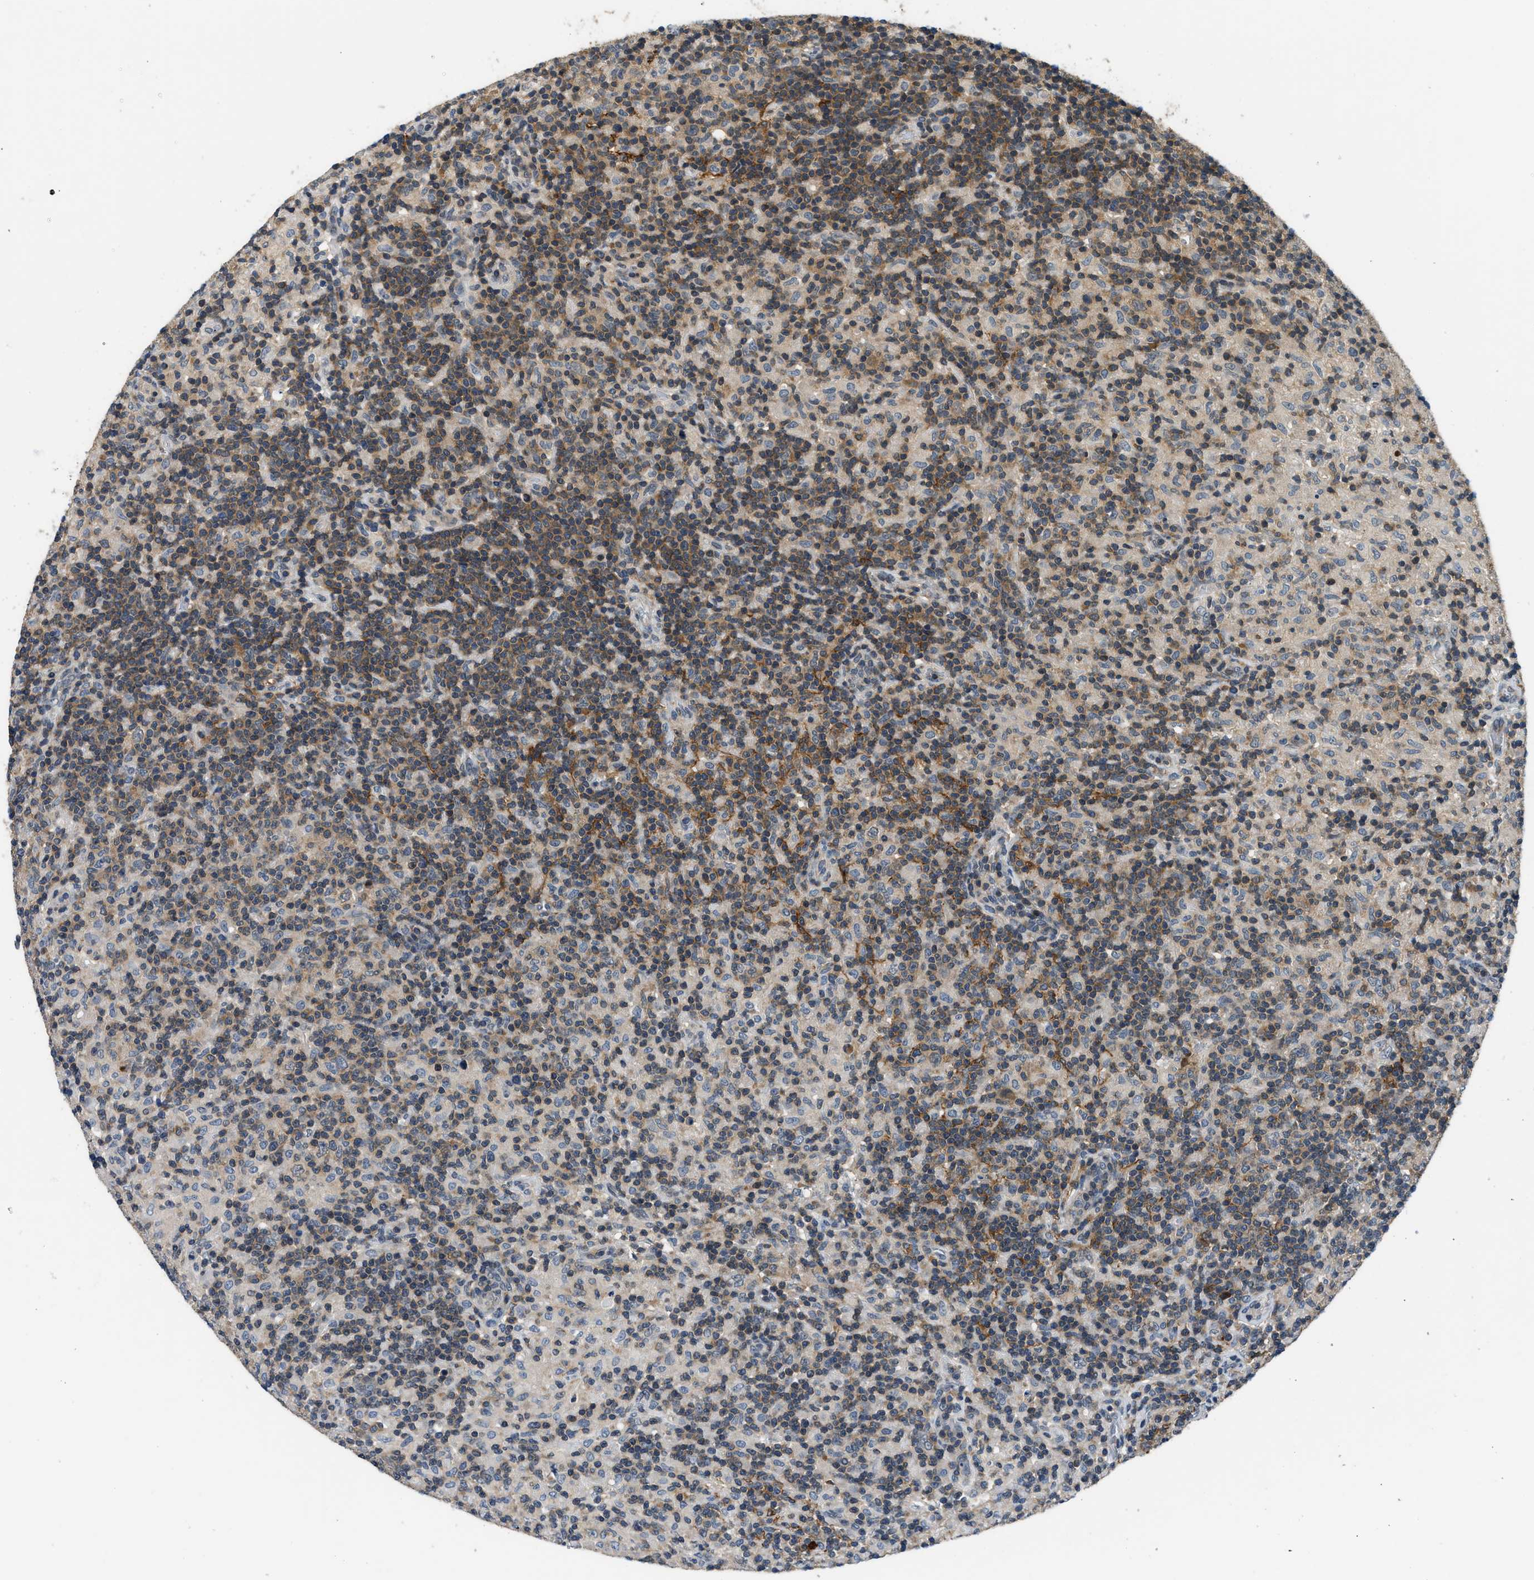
{"staining": {"intensity": "weak", "quantity": "<25%", "location": "cytoplasmic/membranous"}, "tissue": "lymphoma", "cell_type": "Tumor cells", "image_type": "cancer", "snomed": [{"axis": "morphology", "description": "Hodgkin's disease, NOS"}, {"axis": "topography", "description": "Lymph node"}], "caption": "A histopathology image of human lymphoma is negative for staining in tumor cells. Brightfield microscopy of immunohistochemistry (IHC) stained with DAB (brown) and hematoxylin (blue), captured at high magnification.", "gene": "MTMR1", "patient": {"sex": "male", "age": 70}}